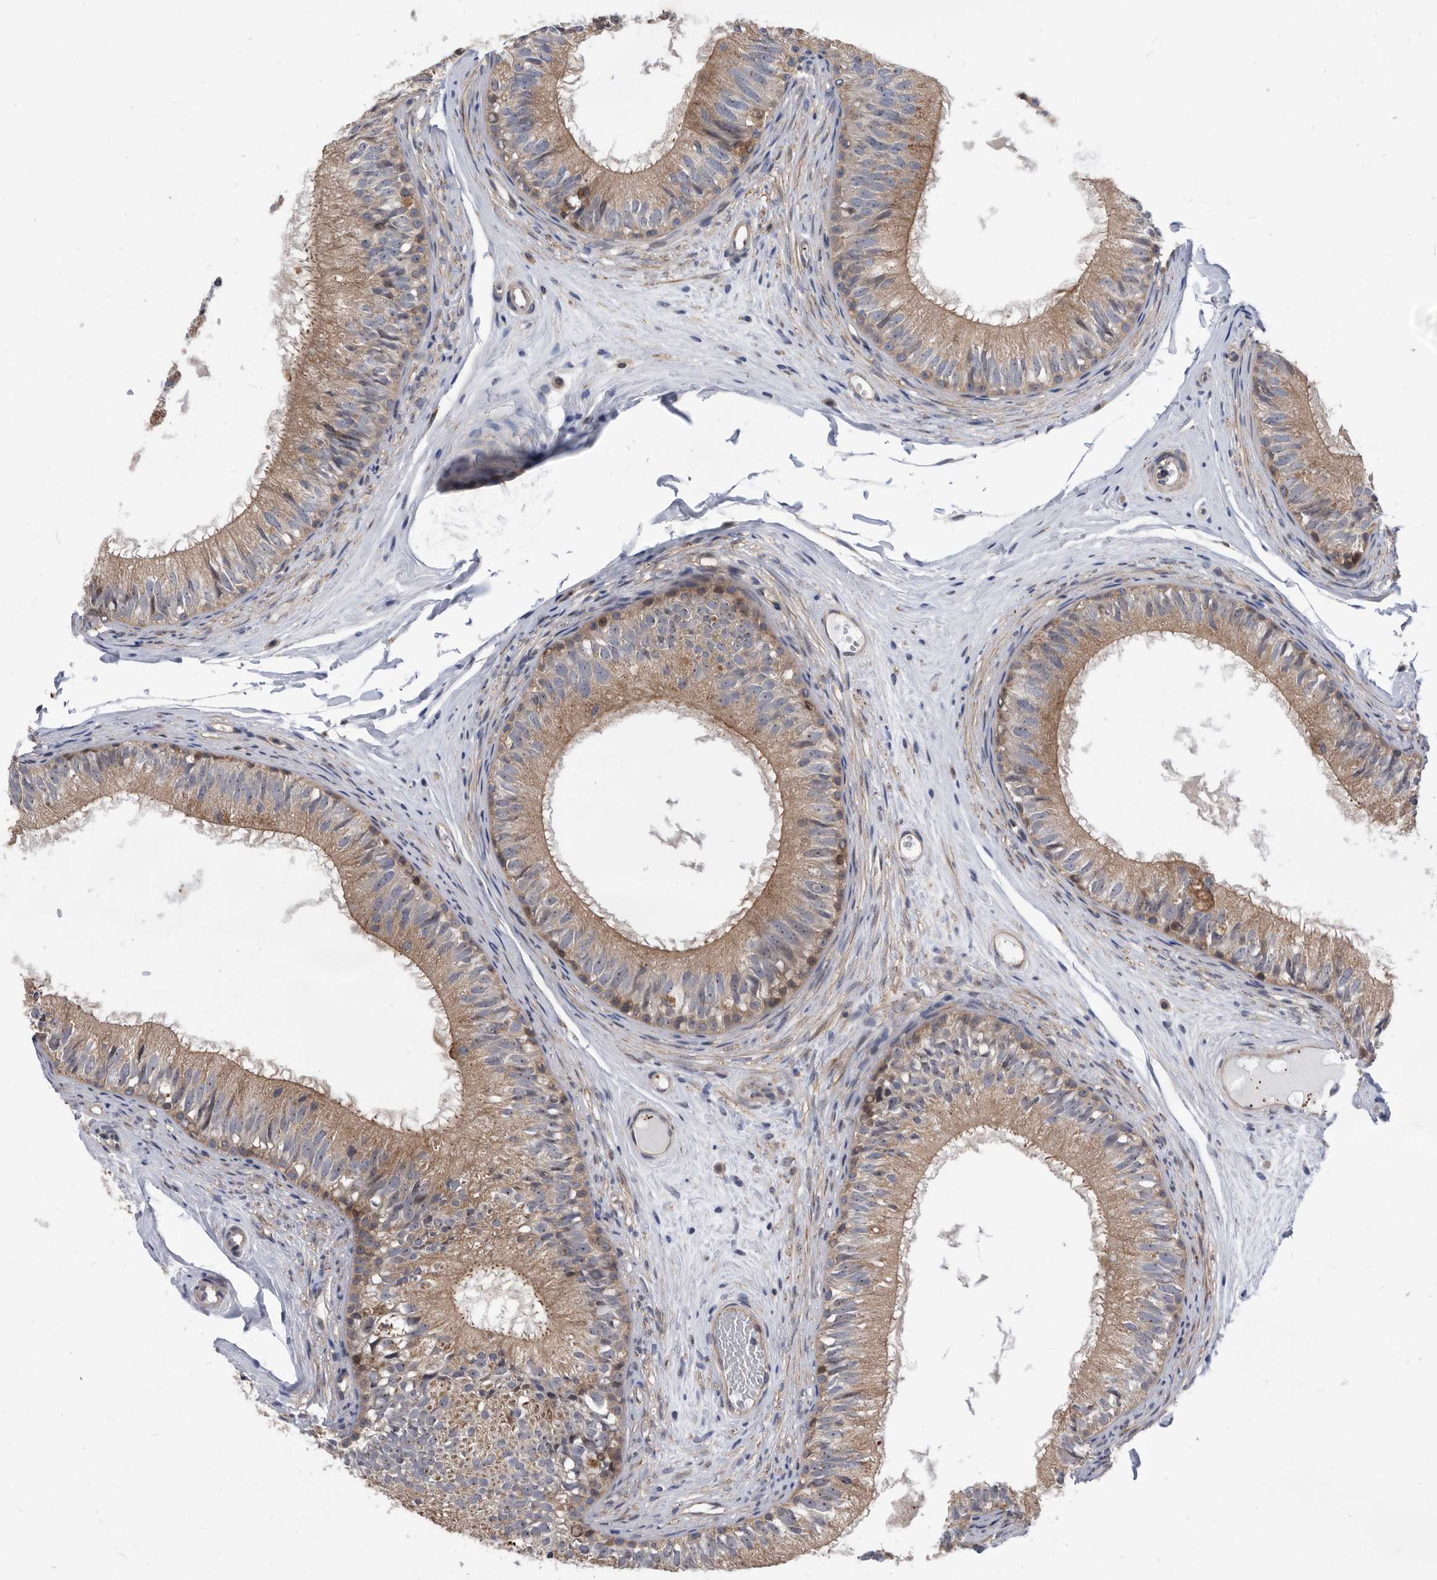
{"staining": {"intensity": "moderate", "quantity": ">75%", "location": "cytoplasmic/membranous"}, "tissue": "epididymis", "cell_type": "Glandular cells", "image_type": "normal", "snomed": [{"axis": "morphology", "description": "Normal tissue, NOS"}, {"axis": "morphology", "description": "Seminoma in situ"}, {"axis": "topography", "description": "Testis"}, {"axis": "topography", "description": "Epididymis"}], "caption": "Approximately >75% of glandular cells in unremarkable human epididymis demonstrate moderate cytoplasmic/membranous protein positivity as visualized by brown immunohistochemical staining.", "gene": "BAIAP3", "patient": {"sex": "male", "age": 28}}